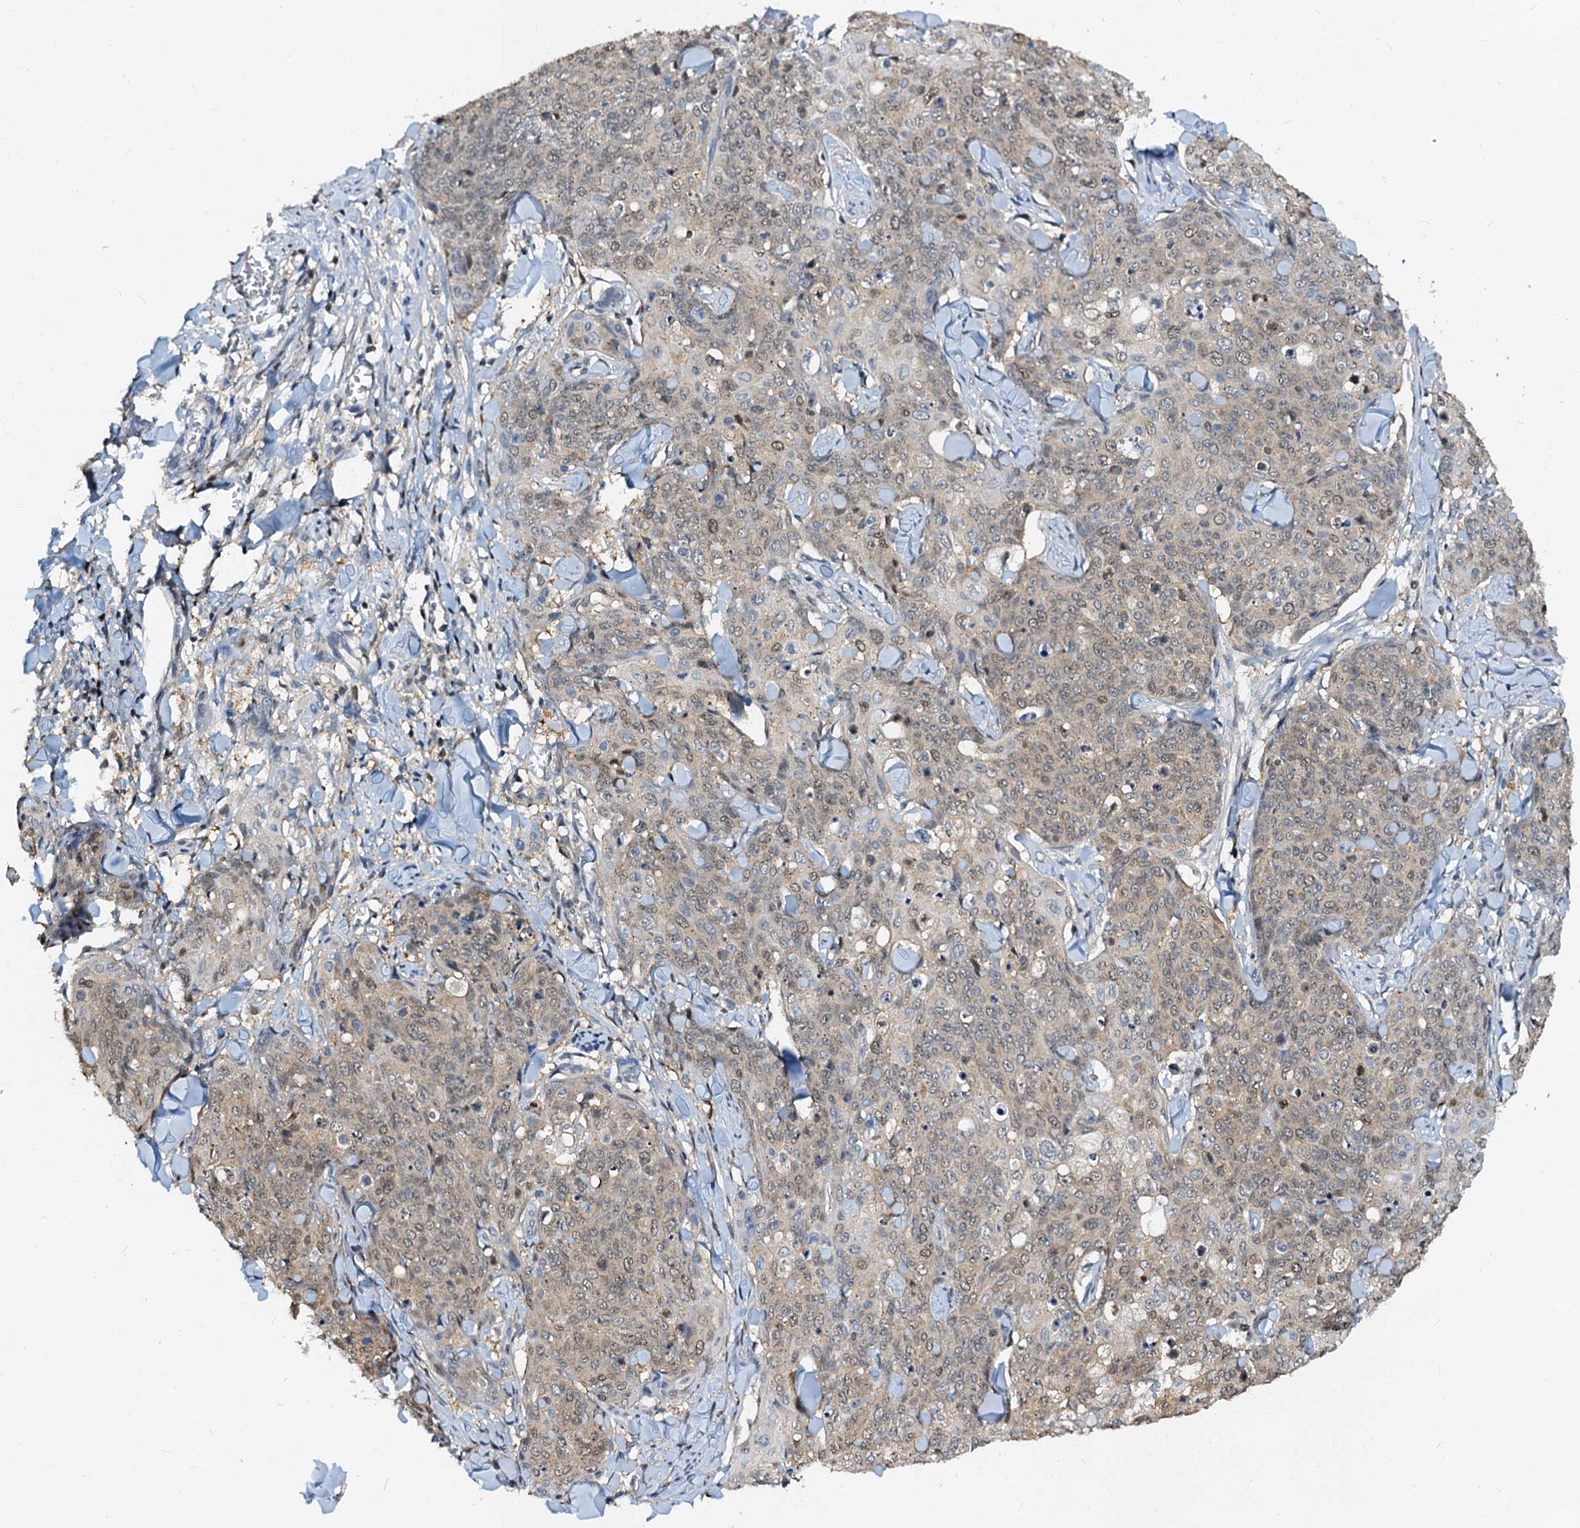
{"staining": {"intensity": "negative", "quantity": "none", "location": "none"}, "tissue": "skin cancer", "cell_type": "Tumor cells", "image_type": "cancer", "snomed": [{"axis": "morphology", "description": "Squamous cell carcinoma, NOS"}, {"axis": "topography", "description": "Skin"}, {"axis": "topography", "description": "Vulva"}], "caption": "This is a image of immunohistochemistry (IHC) staining of squamous cell carcinoma (skin), which shows no expression in tumor cells.", "gene": "PTGES3", "patient": {"sex": "female", "age": 85}}